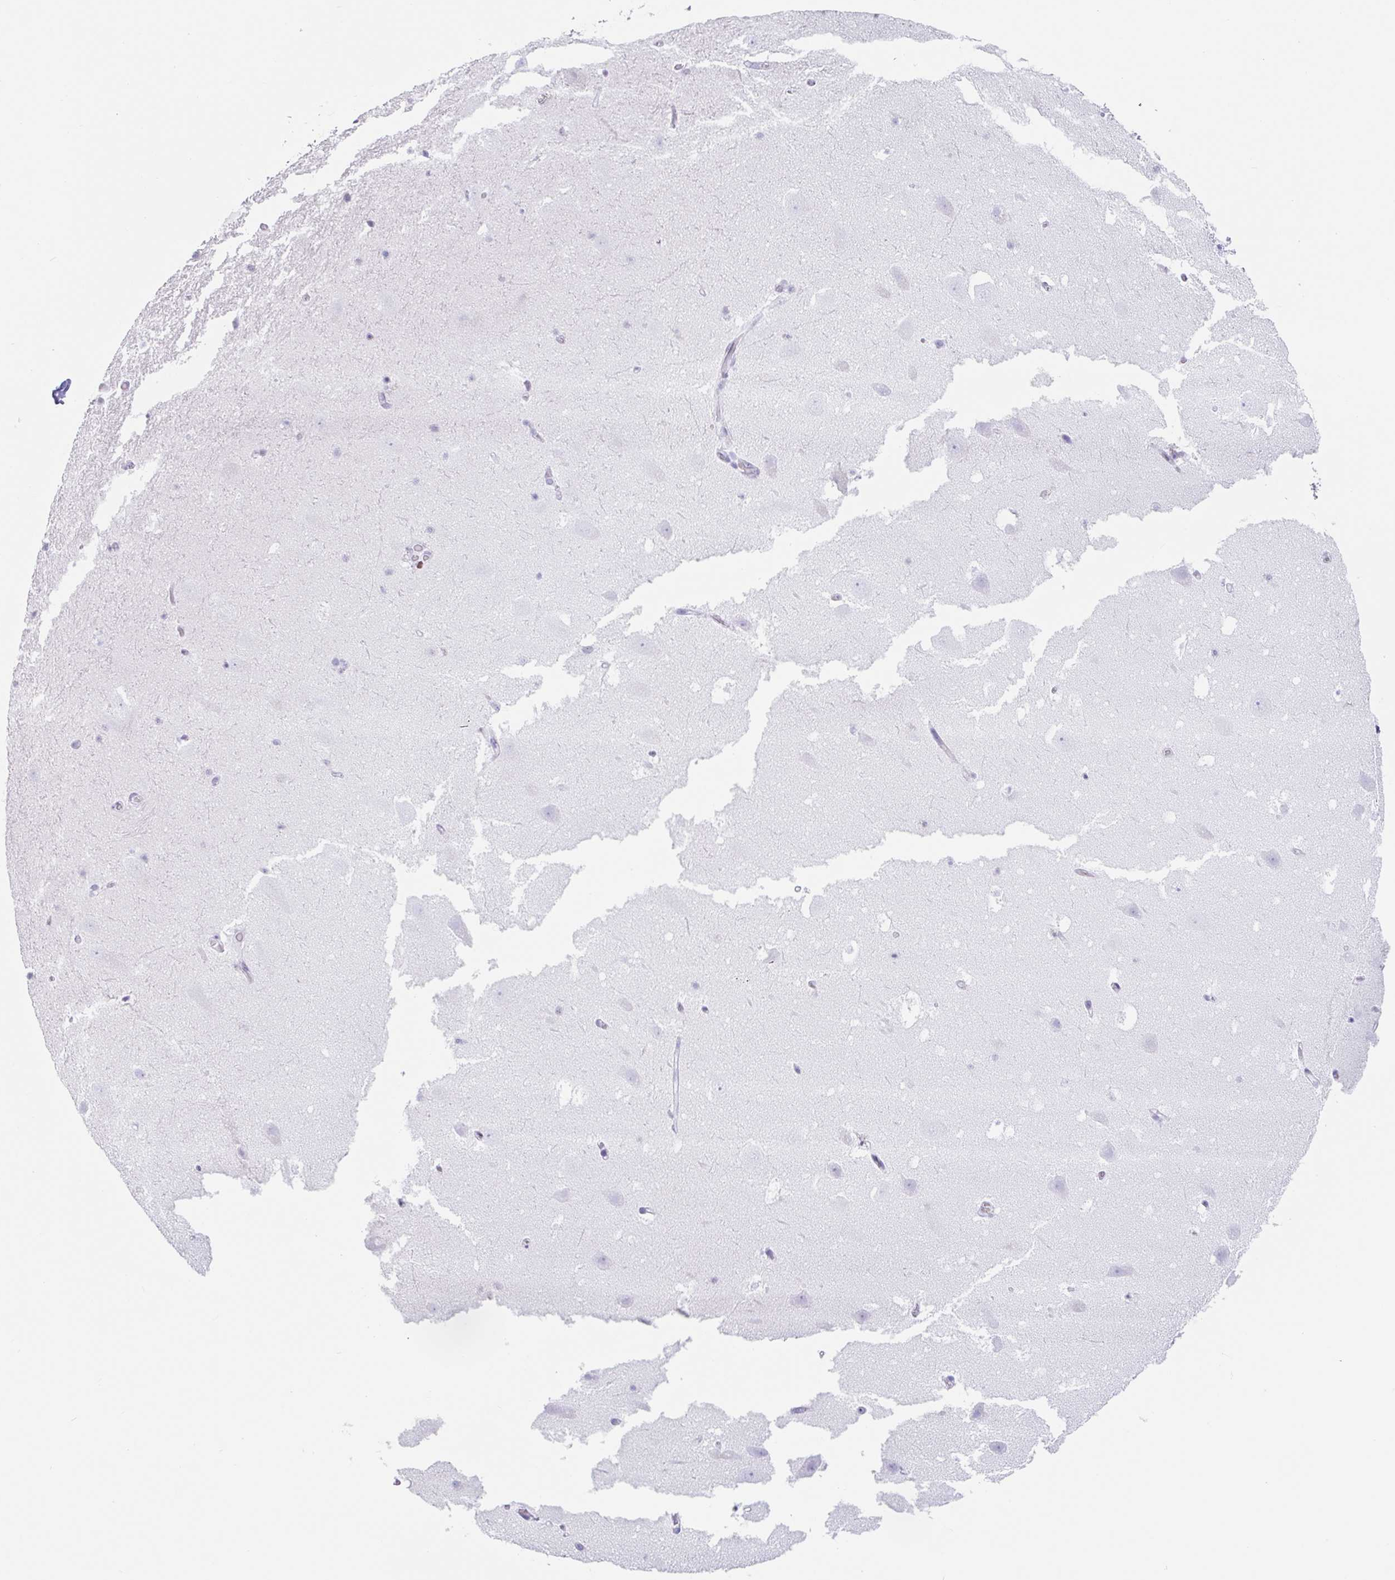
{"staining": {"intensity": "negative", "quantity": "none", "location": "none"}, "tissue": "hippocampus", "cell_type": "Glial cells", "image_type": "normal", "snomed": [{"axis": "morphology", "description": "Normal tissue, NOS"}, {"axis": "topography", "description": "Hippocampus"}], "caption": "Immunohistochemistry (IHC) of normal hippocampus shows no expression in glial cells.", "gene": "LENG9", "patient": {"sex": "female", "age": 42}}